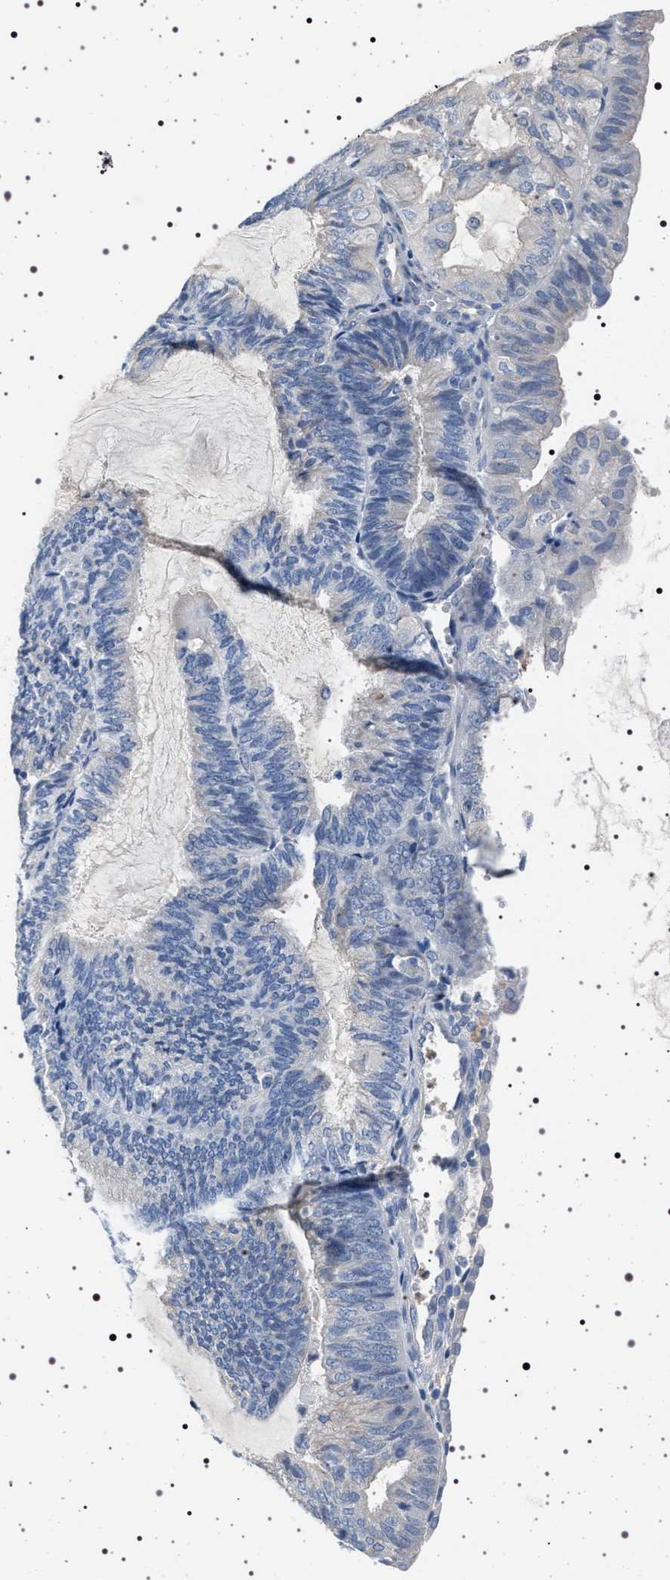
{"staining": {"intensity": "negative", "quantity": "none", "location": "none"}, "tissue": "endometrial cancer", "cell_type": "Tumor cells", "image_type": "cancer", "snomed": [{"axis": "morphology", "description": "Adenocarcinoma, NOS"}, {"axis": "topography", "description": "Endometrium"}], "caption": "Protein analysis of endometrial cancer (adenocarcinoma) demonstrates no significant positivity in tumor cells.", "gene": "NAT9", "patient": {"sex": "female", "age": 81}}